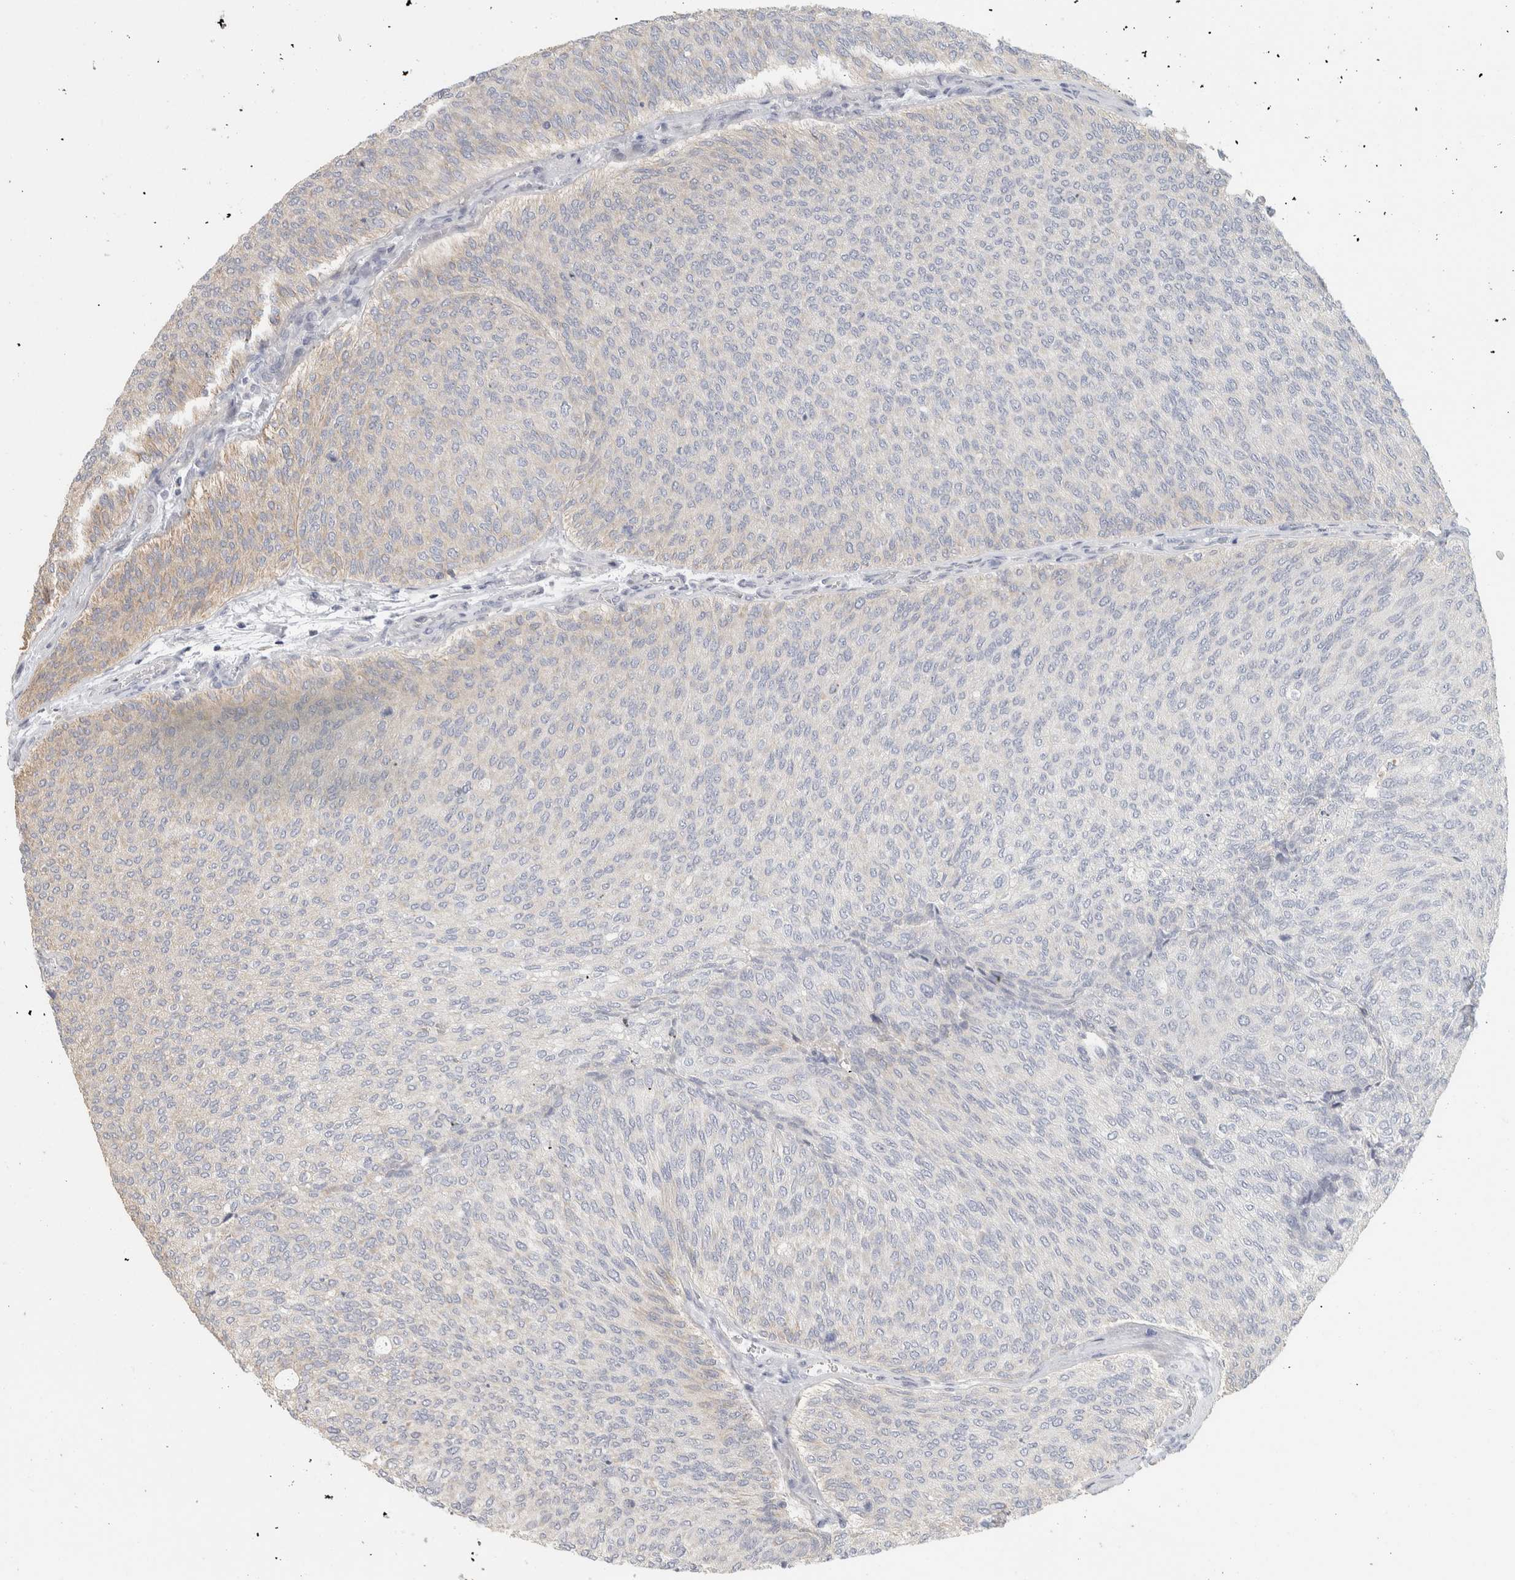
{"staining": {"intensity": "weak", "quantity": "<25%", "location": "cytoplasmic/membranous"}, "tissue": "urothelial cancer", "cell_type": "Tumor cells", "image_type": "cancer", "snomed": [{"axis": "morphology", "description": "Urothelial carcinoma, Low grade"}, {"axis": "topography", "description": "Urinary bladder"}], "caption": "This is a histopathology image of IHC staining of low-grade urothelial carcinoma, which shows no staining in tumor cells. (Brightfield microscopy of DAB (3,3'-diaminobenzidine) immunohistochemistry at high magnification).", "gene": "DCXR", "patient": {"sex": "female", "age": 79}}